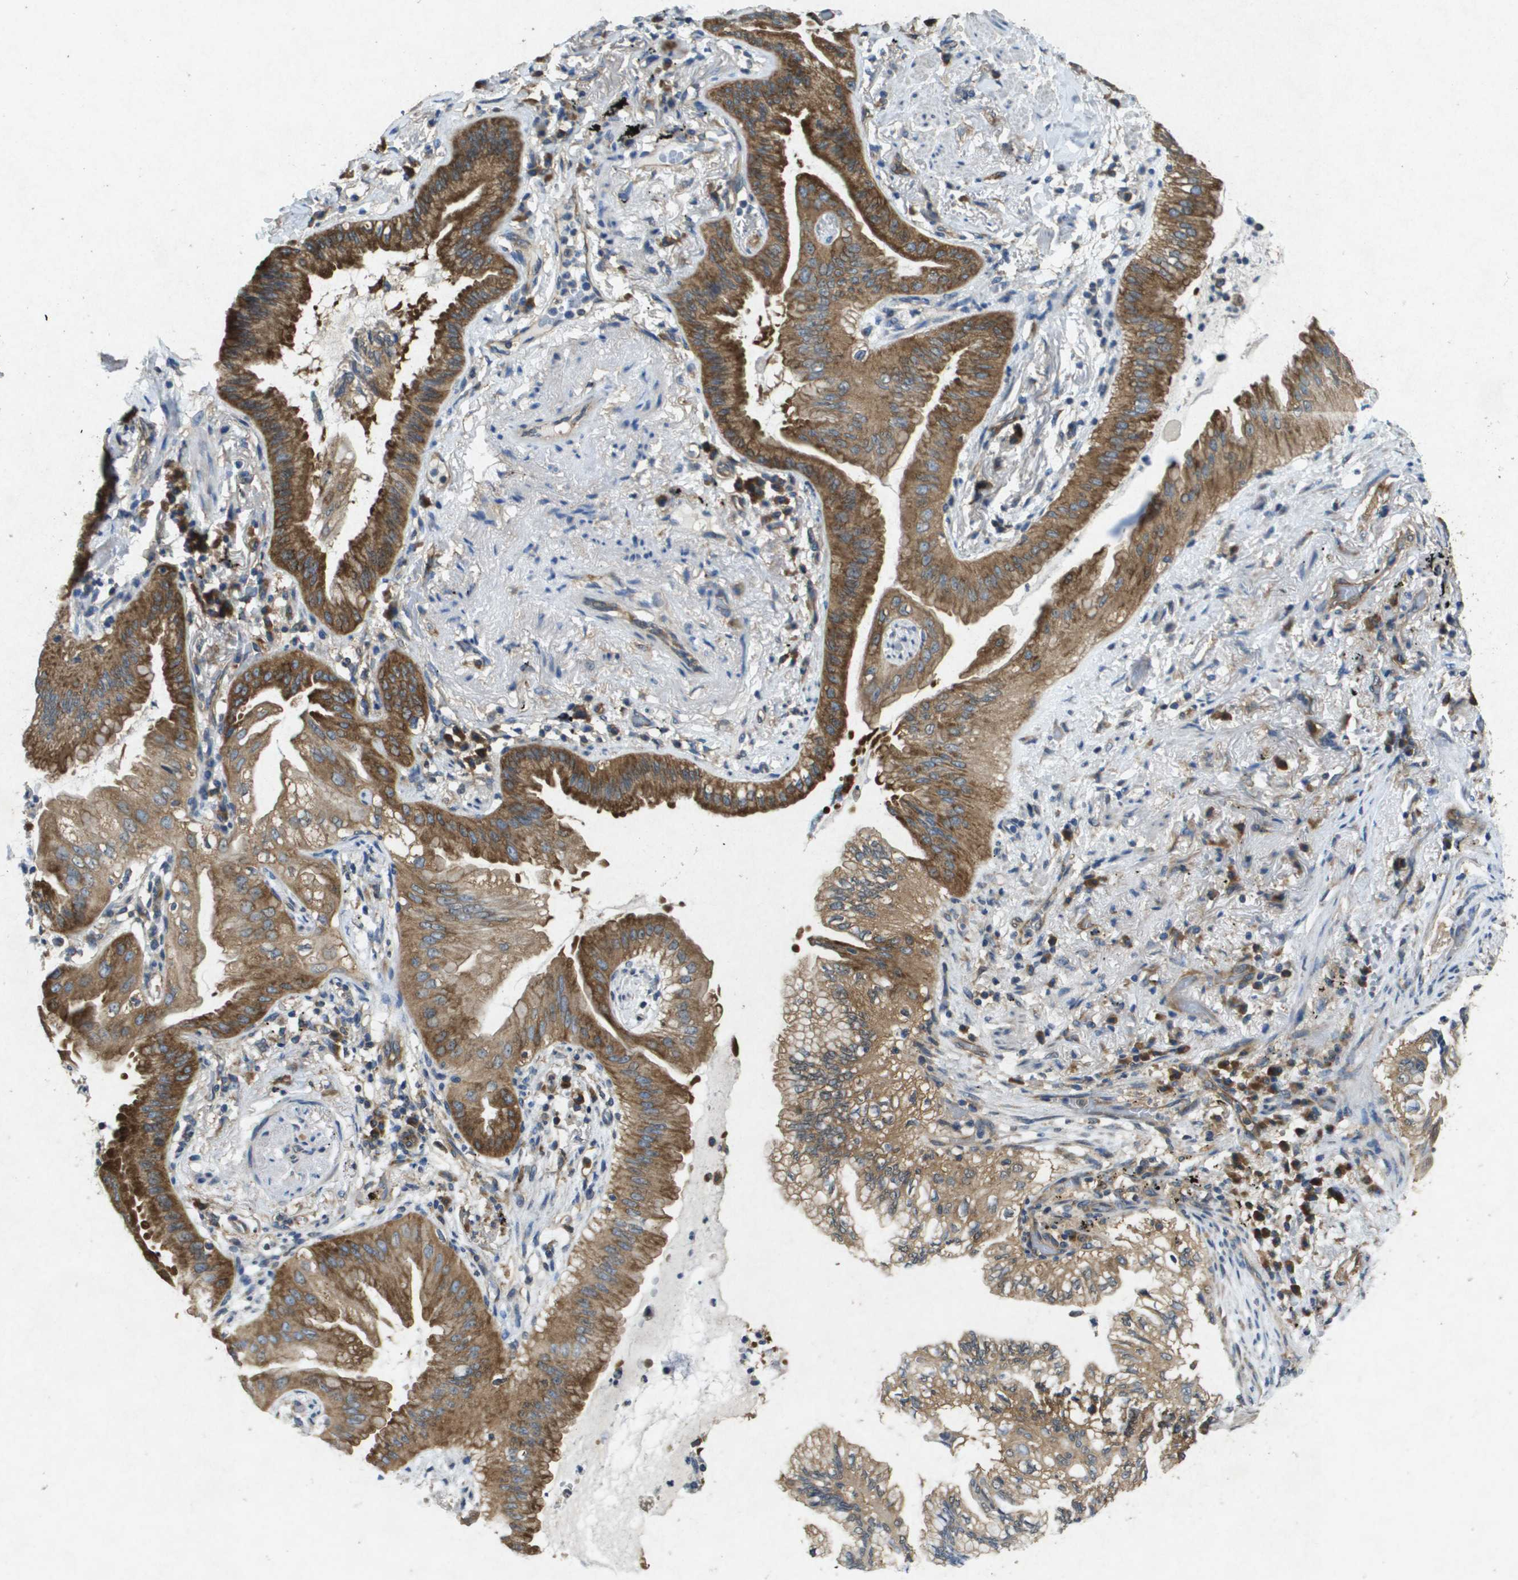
{"staining": {"intensity": "strong", "quantity": ">75%", "location": "cytoplasmic/membranous"}, "tissue": "lung cancer", "cell_type": "Tumor cells", "image_type": "cancer", "snomed": [{"axis": "morphology", "description": "Normal tissue, NOS"}, {"axis": "morphology", "description": "Adenocarcinoma, NOS"}, {"axis": "topography", "description": "Bronchus"}, {"axis": "topography", "description": "Lung"}], "caption": "Protein expression analysis of human lung cancer reveals strong cytoplasmic/membranous expression in approximately >75% of tumor cells.", "gene": "PTPRT", "patient": {"sex": "female", "age": 70}}